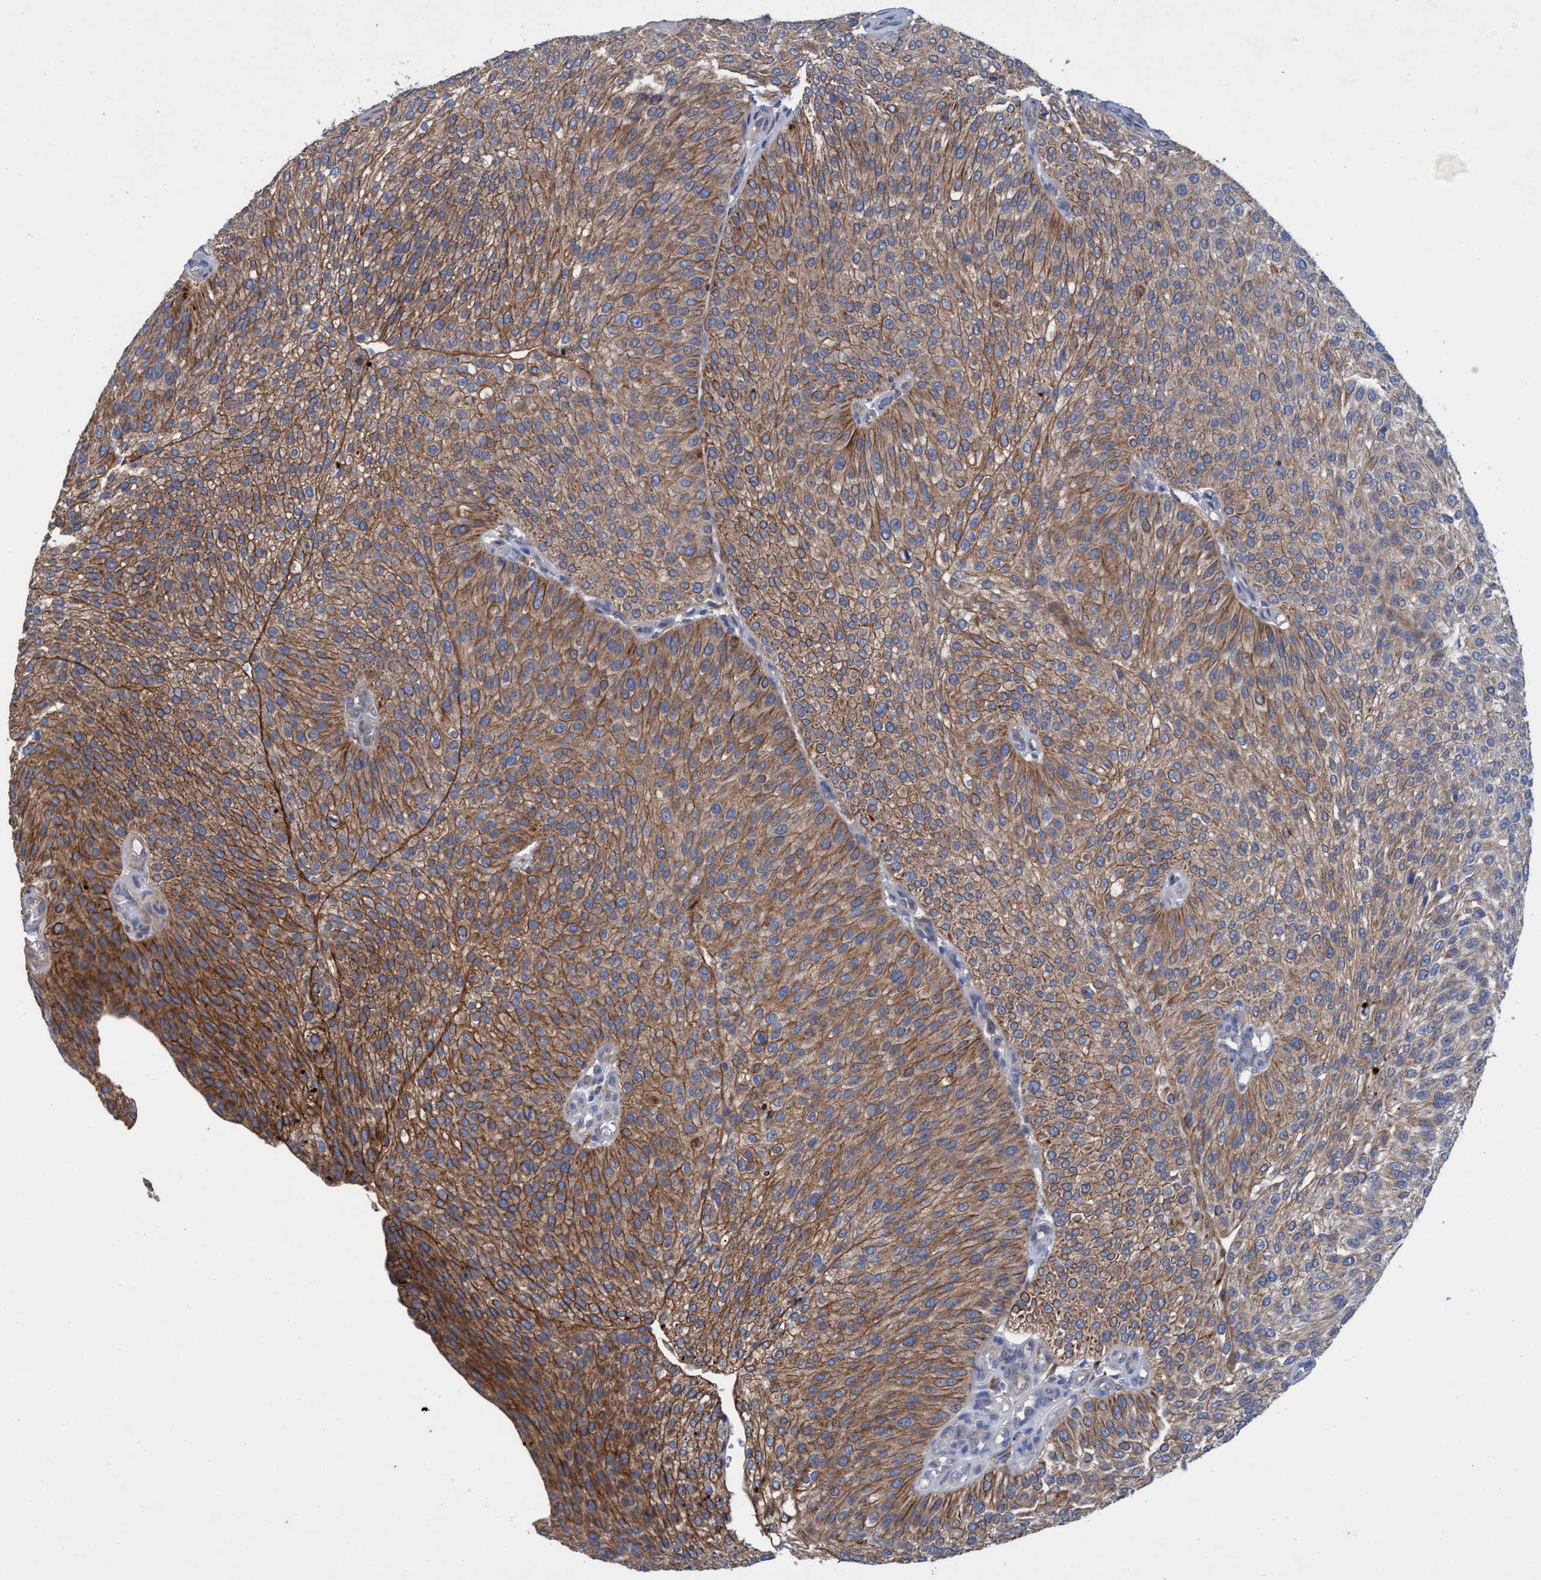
{"staining": {"intensity": "moderate", "quantity": ">75%", "location": "cytoplasmic/membranous"}, "tissue": "urothelial cancer", "cell_type": "Tumor cells", "image_type": "cancer", "snomed": [{"axis": "morphology", "description": "Urothelial carcinoma, Low grade"}, {"axis": "topography", "description": "Smooth muscle"}, {"axis": "topography", "description": "Urinary bladder"}], "caption": "There is medium levels of moderate cytoplasmic/membranous staining in tumor cells of low-grade urothelial carcinoma, as demonstrated by immunohistochemical staining (brown color).", "gene": "GULP1", "patient": {"sex": "male", "age": 60}}